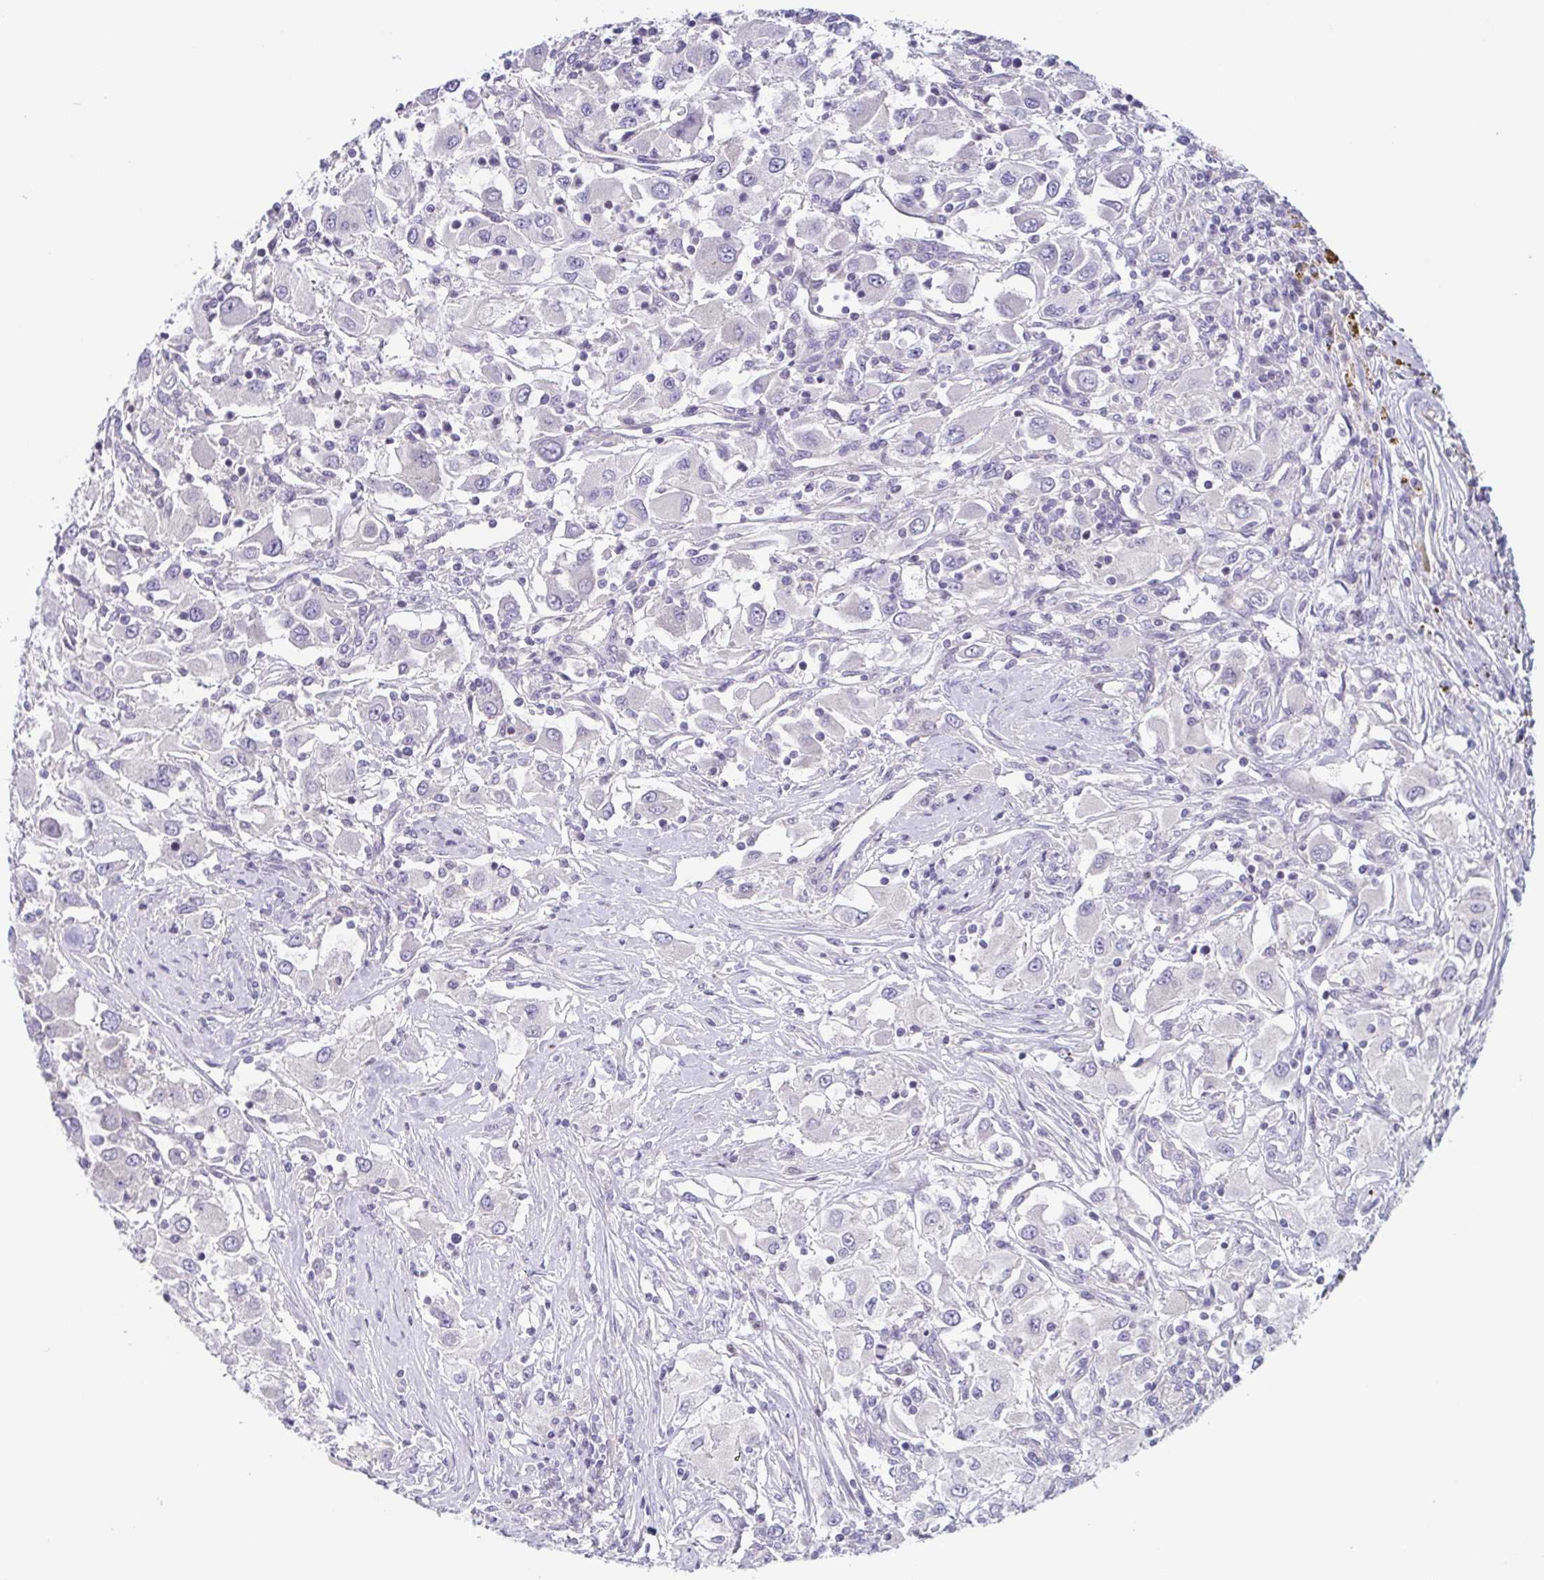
{"staining": {"intensity": "negative", "quantity": "none", "location": "none"}, "tissue": "renal cancer", "cell_type": "Tumor cells", "image_type": "cancer", "snomed": [{"axis": "morphology", "description": "Adenocarcinoma, NOS"}, {"axis": "topography", "description": "Kidney"}], "caption": "High magnification brightfield microscopy of adenocarcinoma (renal) stained with DAB (3,3'-diaminobenzidine) (brown) and counterstained with hematoxylin (blue): tumor cells show no significant expression.", "gene": "UBE2Q1", "patient": {"sex": "female", "age": 67}}